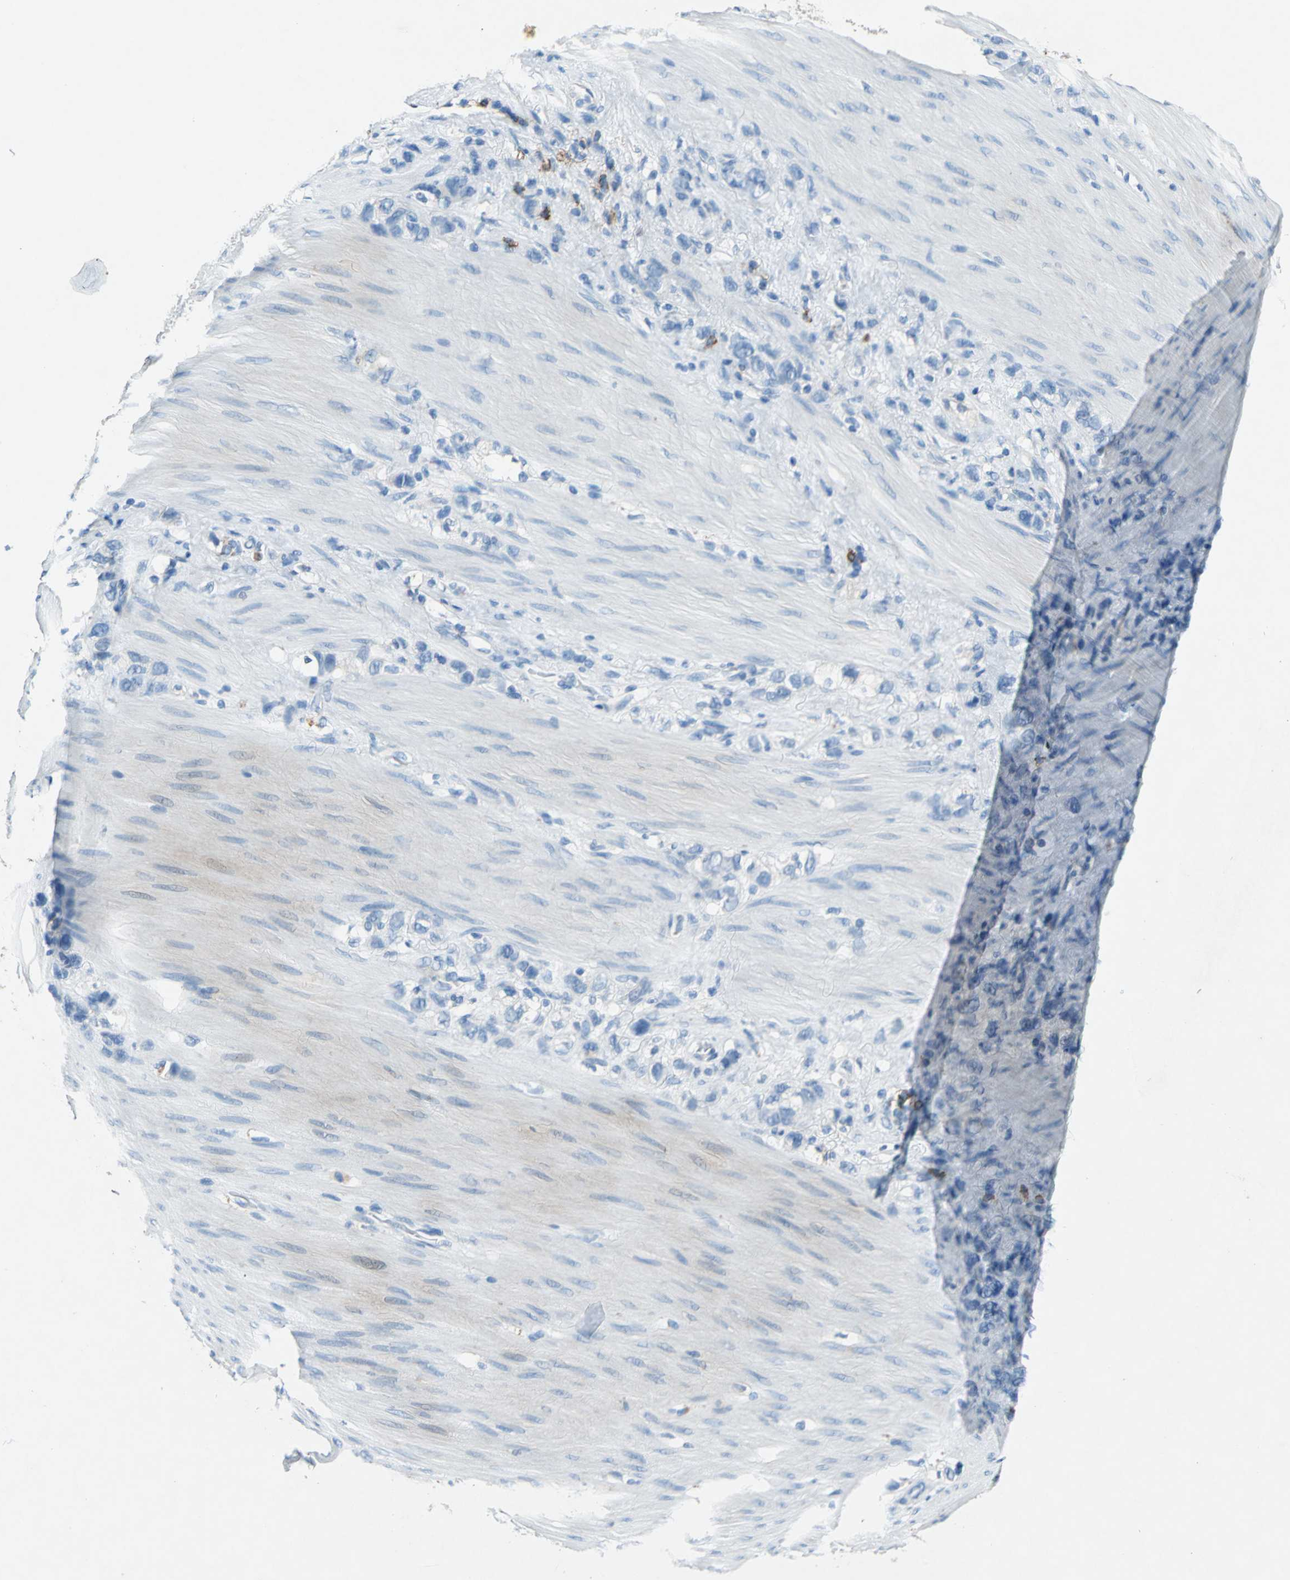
{"staining": {"intensity": "negative", "quantity": "none", "location": "none"}, "tissue": "stomach cancer", "cell_type": "Tumor cells", "image_type": "cancer", "snomed": [{"axis": "morphology", "description": "Normal tissue, NOS"}, {"axis": "morphology", "description": "Adenocarcinoma, NOS"}, {"axis": "morphology", "description": "Adenocarcinoma, High grade"}, {"axis": "topography", "description": "Stomach, upper"}, {"axis": "topography", "description": "Stomach"}], "caption": "Immunohistochemistry photomicrograph of human stomach cancer stained for a protein (brown), which reveals no expression in tumor cells. (Immunohistochemistry (ihc), brightfield microscopy, high magnification).", "gene": "RPS13", "patient": {"sex": "female", "age": 65}}